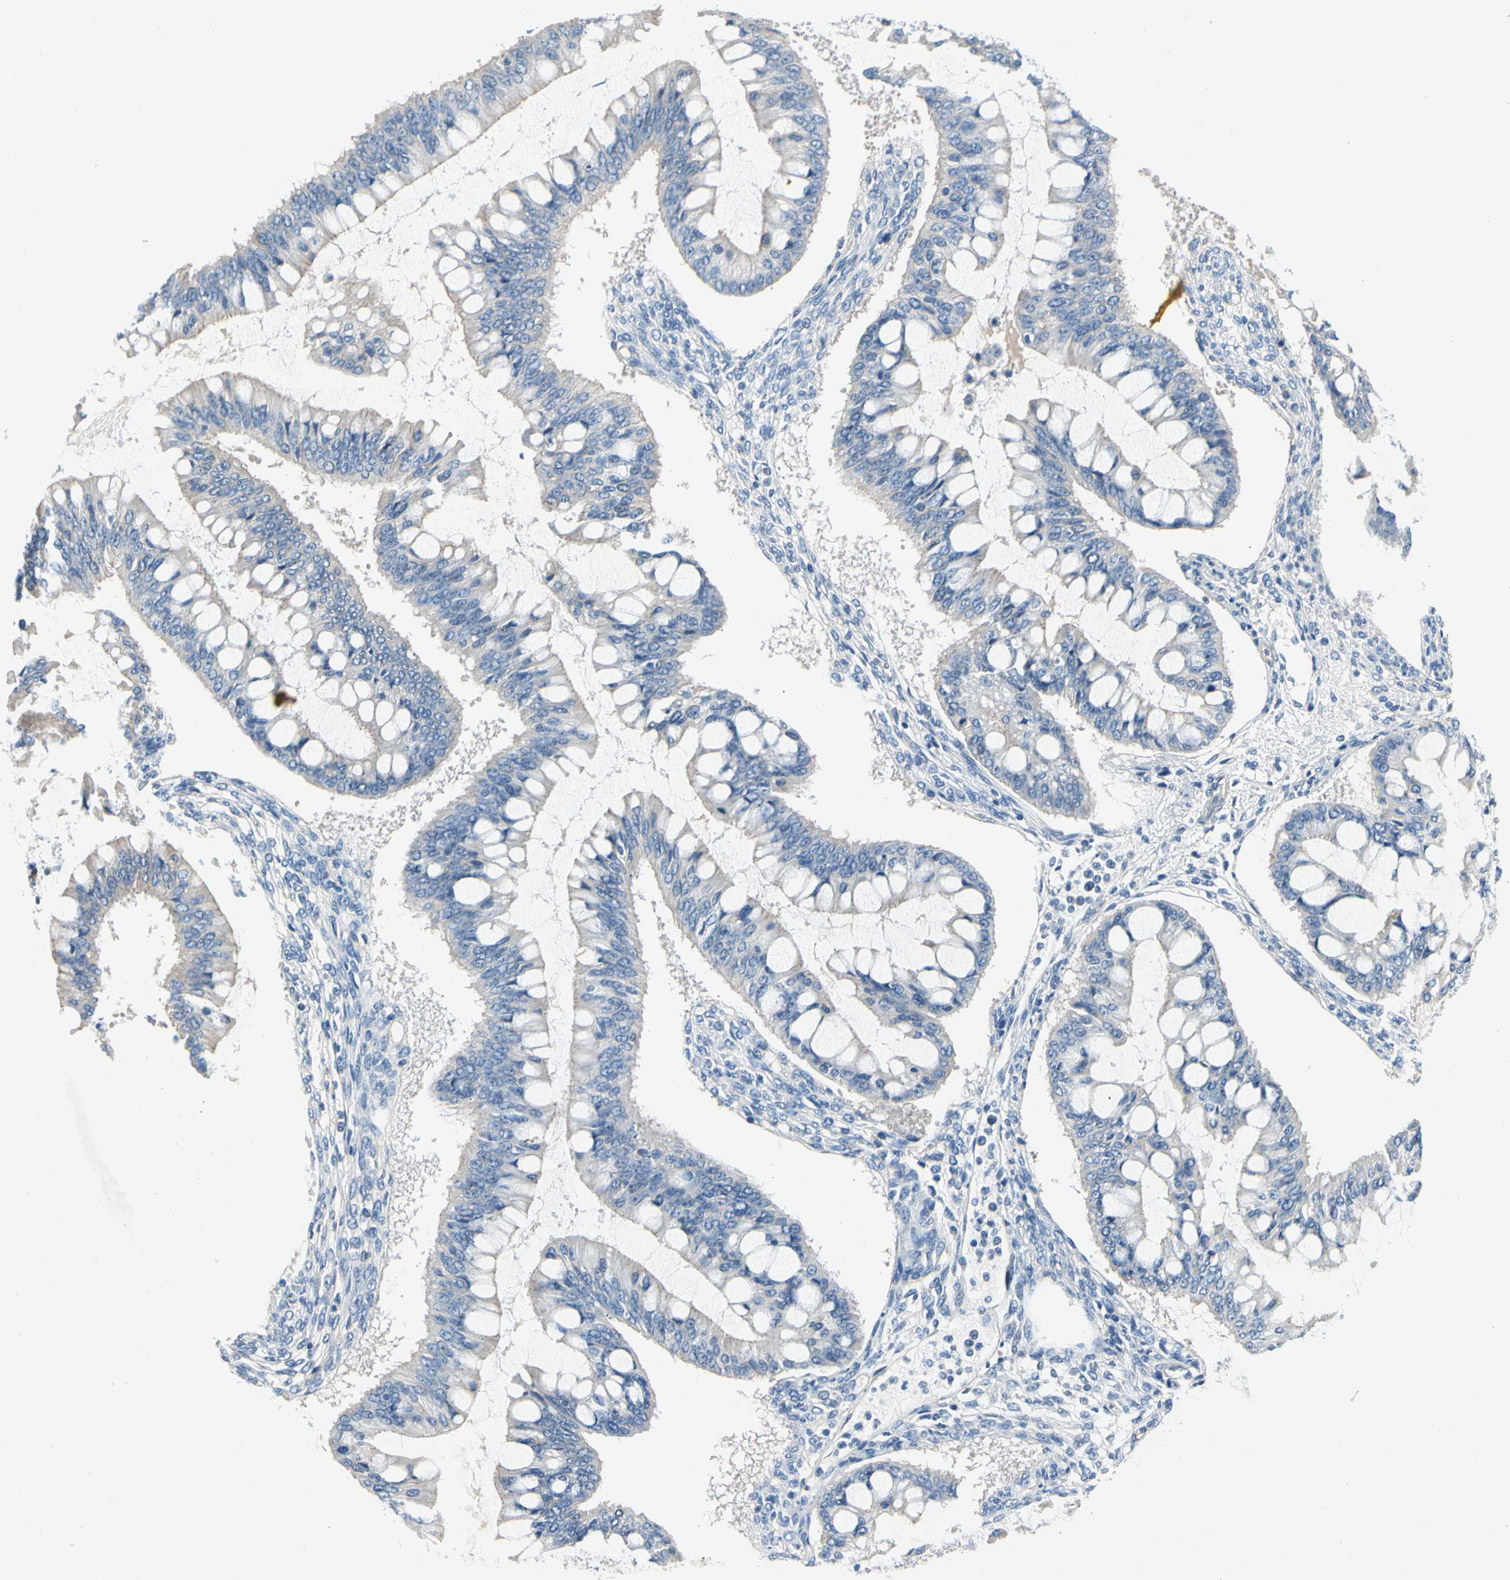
{"staining": {"intensity": "weak", "quantity": "<25%", "location": "cytoplasmic/membranous"}, "tissue": "ovarian cancer", "cell_type": "Tumor cells", "image_type": "cancer", "snomed": [{"axis": "morphology", "description": "Cystadenocarcinoma, mucinous, NOS"}, {"axis": "topography", "description": "Ovary"}], "caption": "Tumor cells are negative for brown protein staining in ovarian mucinous cystadenocarcinoma.", "gene": "CA14", "patient": {"sex": "female", "age": 73}}